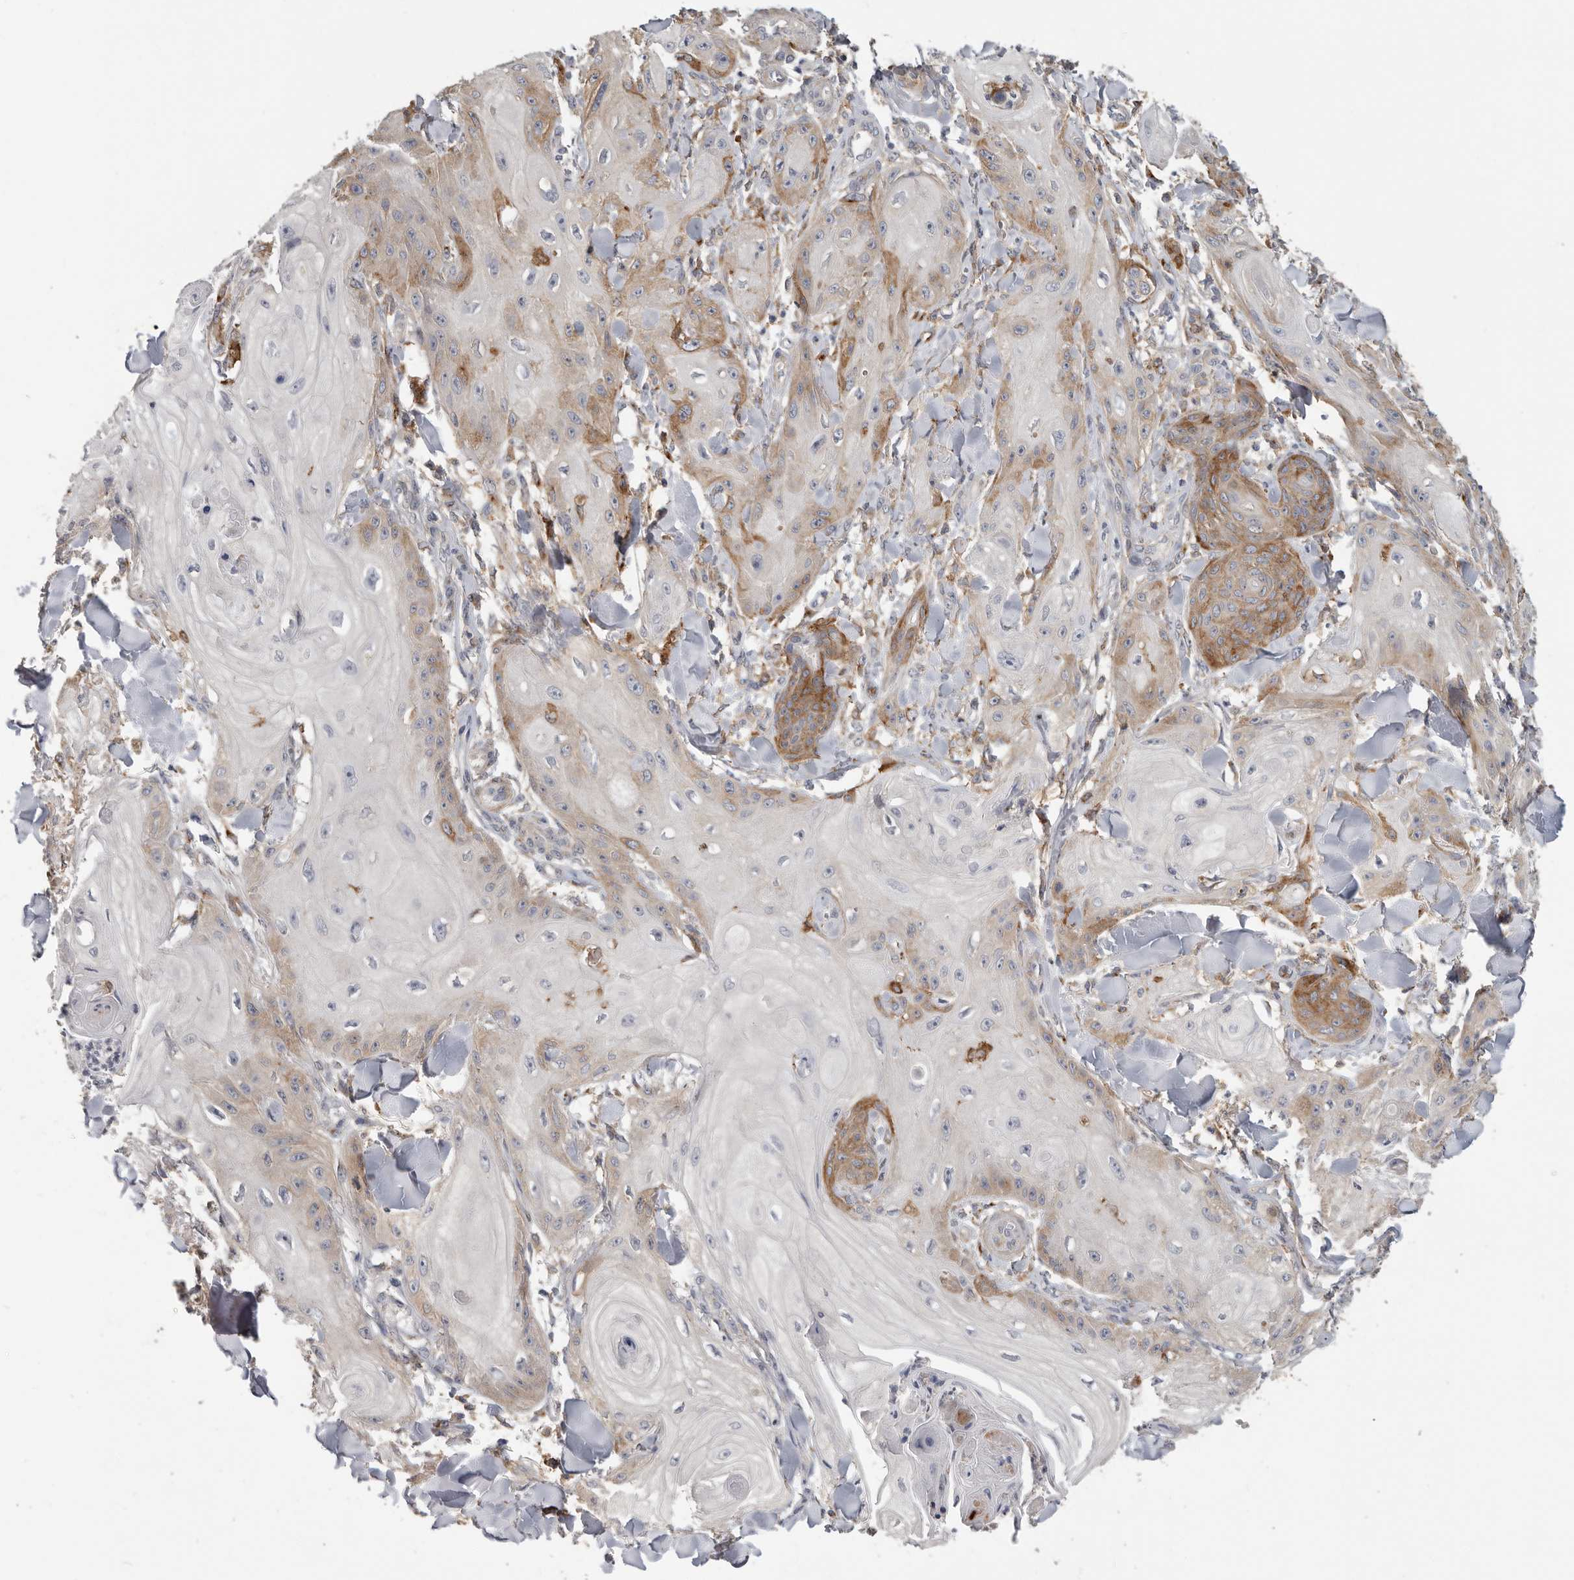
{"staining": {"intensity": "moderate", "quantity": "25%-75%", "location": "cytoplasmic/membranous"}, "tissue": "skin cancer", "cell_type": "Tumor cells", "image_type": "cancer", "snomed": [{"axis": "morphology", "description": "Squamous cell carcinoma, NOS"}, {"axis": "topography", "description": "Skin"}], "caption": "Human skin cancer (squamous cell carcinoma) stained with a protein marker reveals moderate staining in tumor cells.", "gene": "TFRC", "patient": {"sex": "male", "age": 74}}